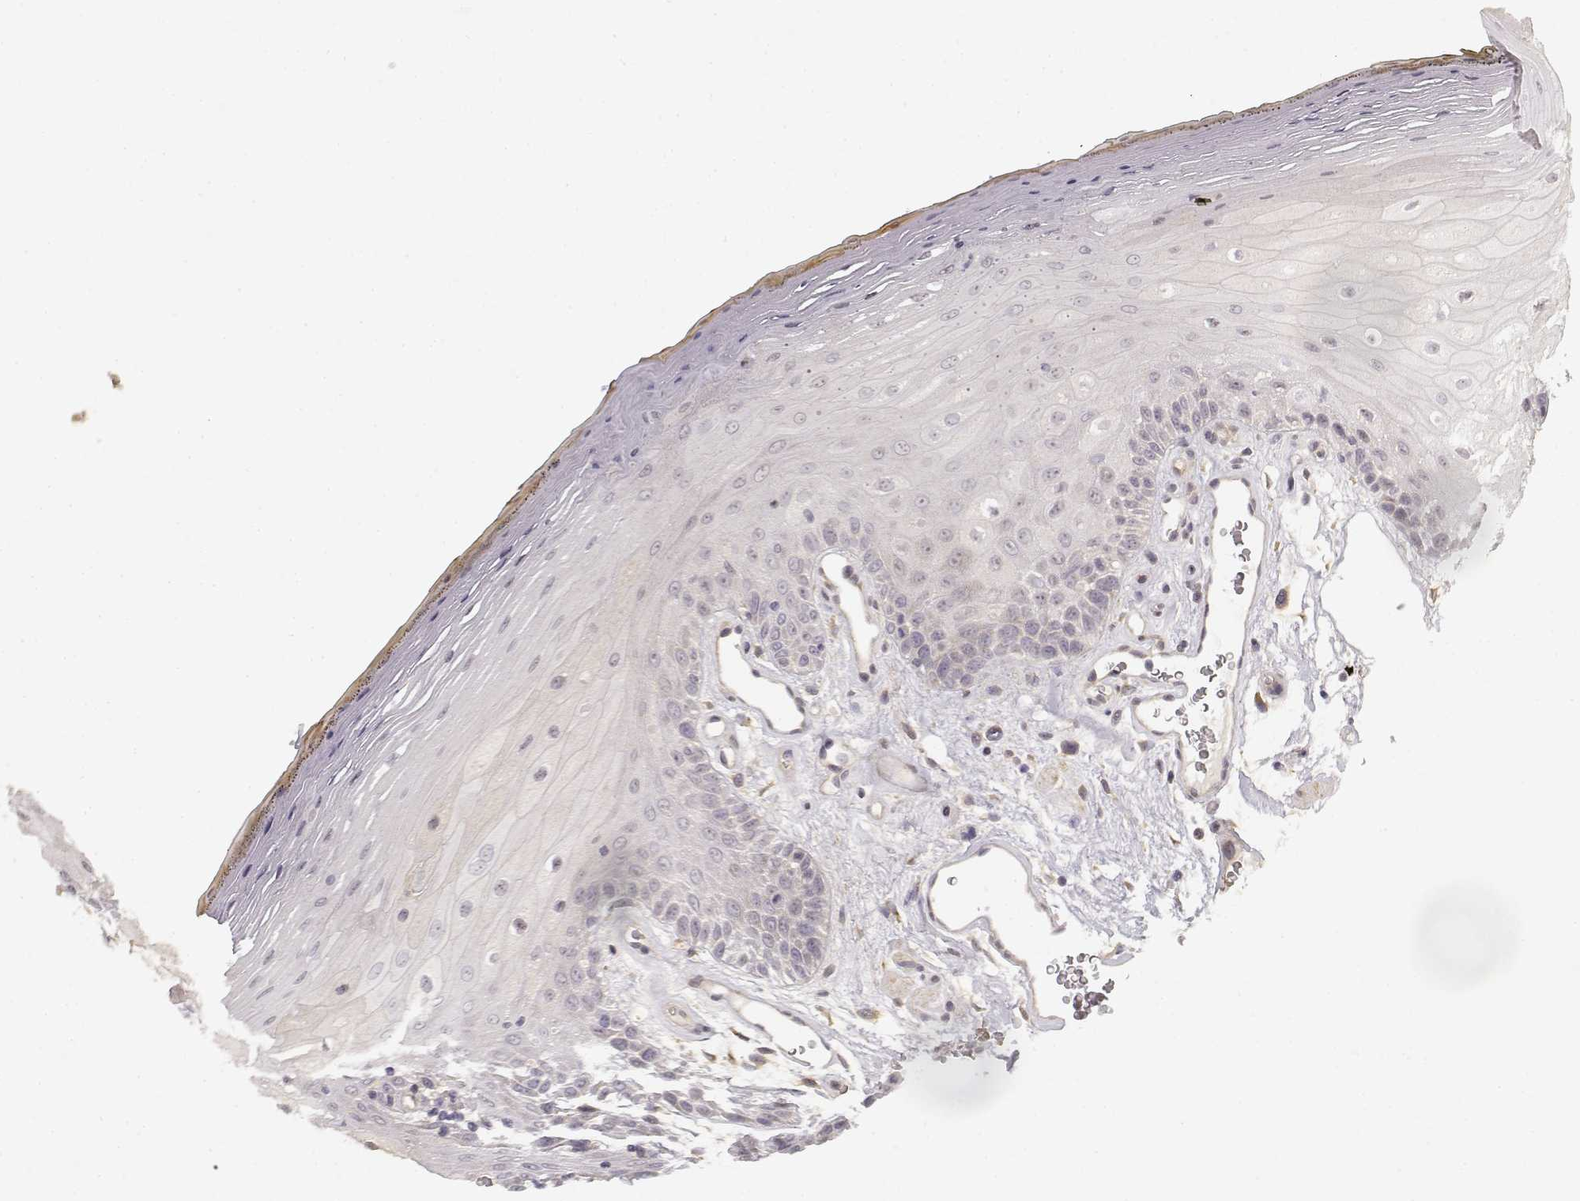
{"staining": {"intensity": "negative", "quantity": "none", "location": "none"}, "tissue": "oral mucosa", "cell_type": "Squamous epithelial cells", "image_type": "normal", "snomed": [{"axis": "morphology", "description": "Normal tissue, NOS"}, {"axis": "morphology", "description": "Squamous cell carcinoma, NOS"}, {"axis": "topography", "description": "Oral tissue"}, {"axis": "topography", "description": "Head-Neck"}], "caption": "This is an IHC image of normal oral mucosa. There is no expression in squamous epithelial cells.", "gene": "MED12L", "patient": {"sex": "male", "age": 52}}